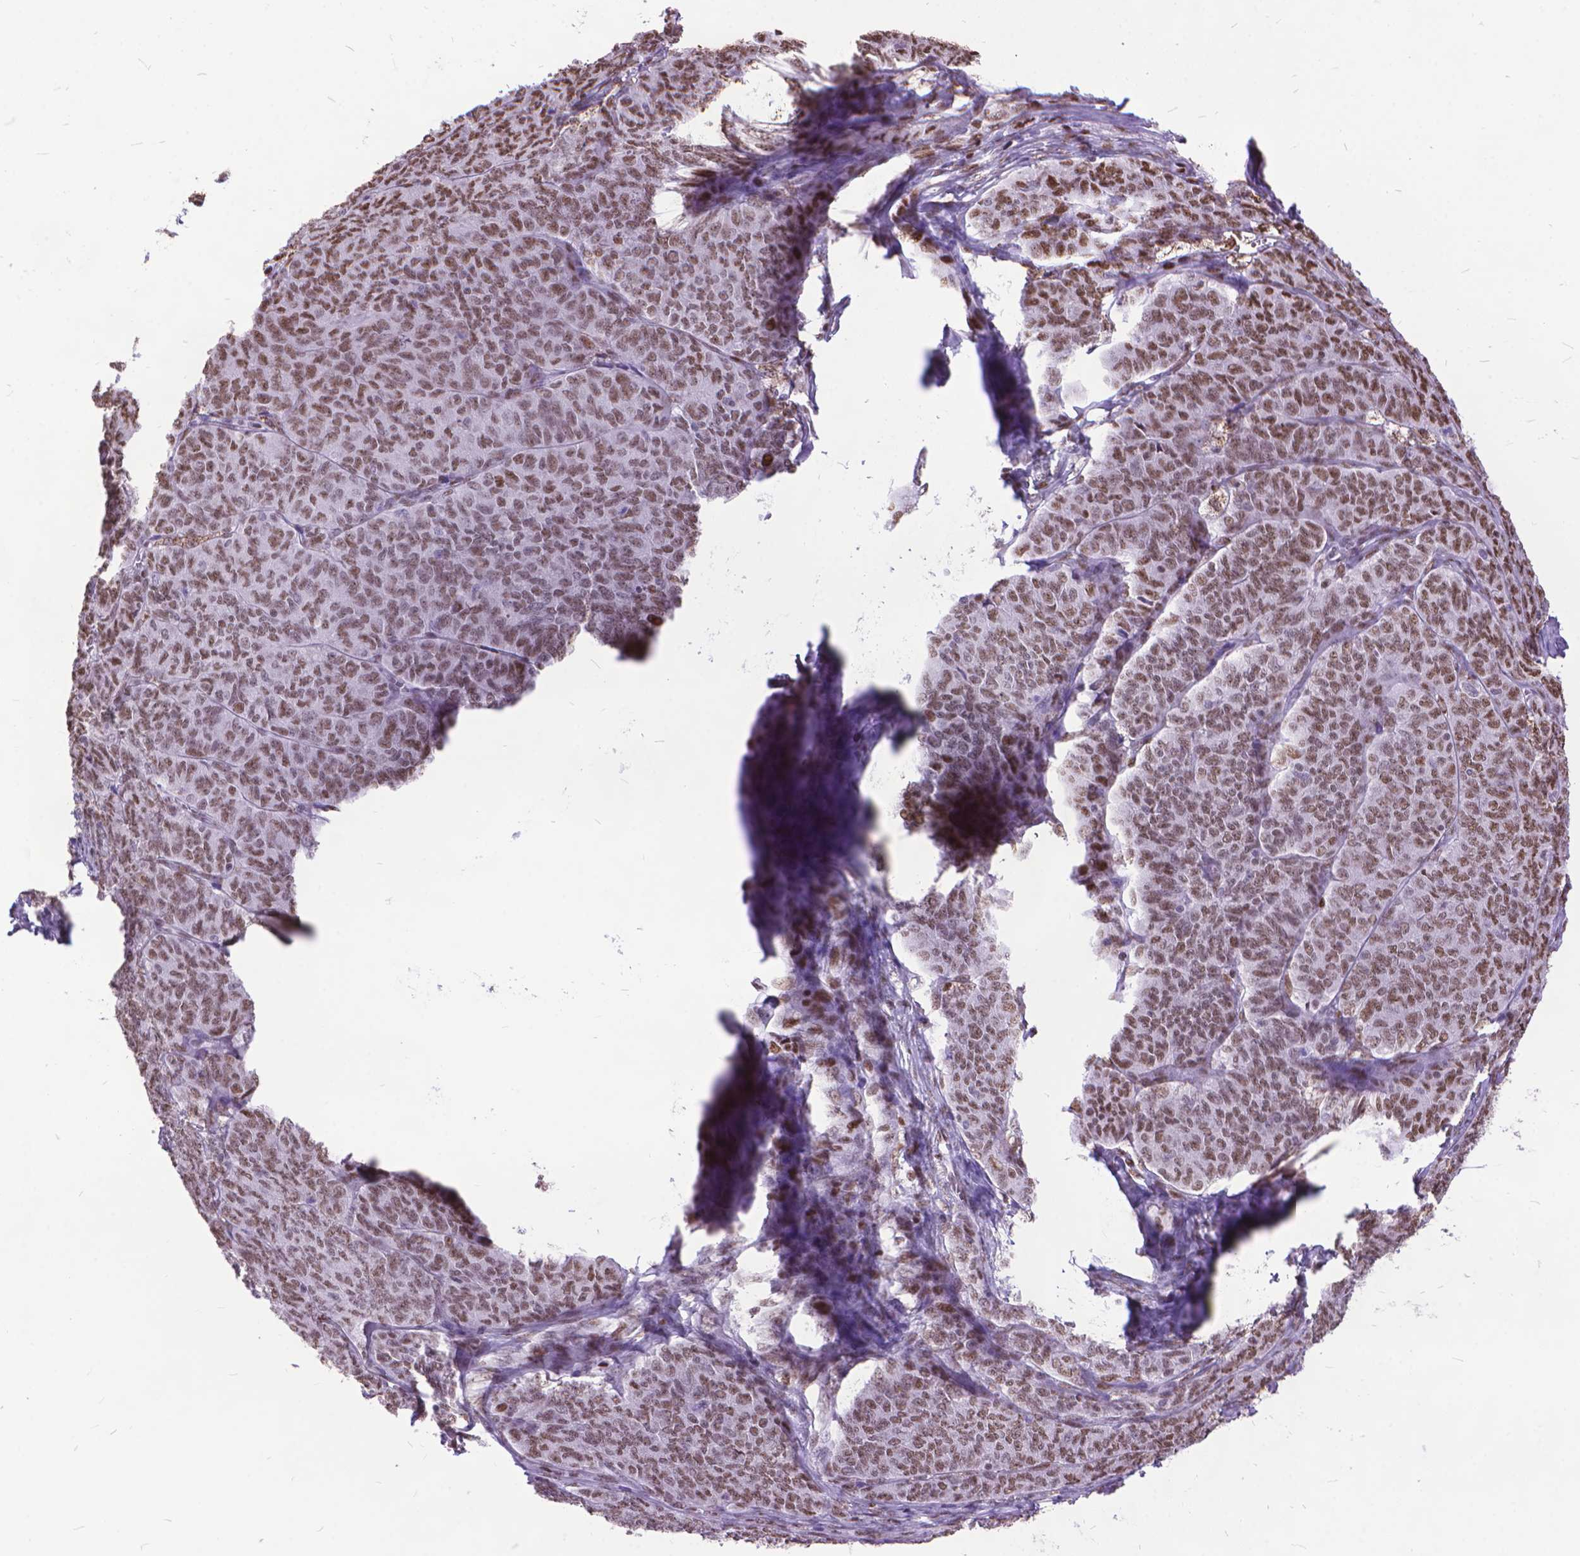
{"staining": {"intensity": "moderate", "quantity": ">75%", "location": "nuclear"}, "tissue": "ovarian cancer", "cell_type": "Tumor cells", "image_type": "cancer", "snomed": [{"axis": "morphology", "description": "Carcinoma, endometroid"}, {"axis": "topography", "description": "Ovary"}], "caption": "Brown immunohistochemical staining in human ovarian cancer reveals moderate nuclear positivity in about >75% of tumor cells.", "gene": "POLE4", "patient": {"sex": "female", "age": 80}}